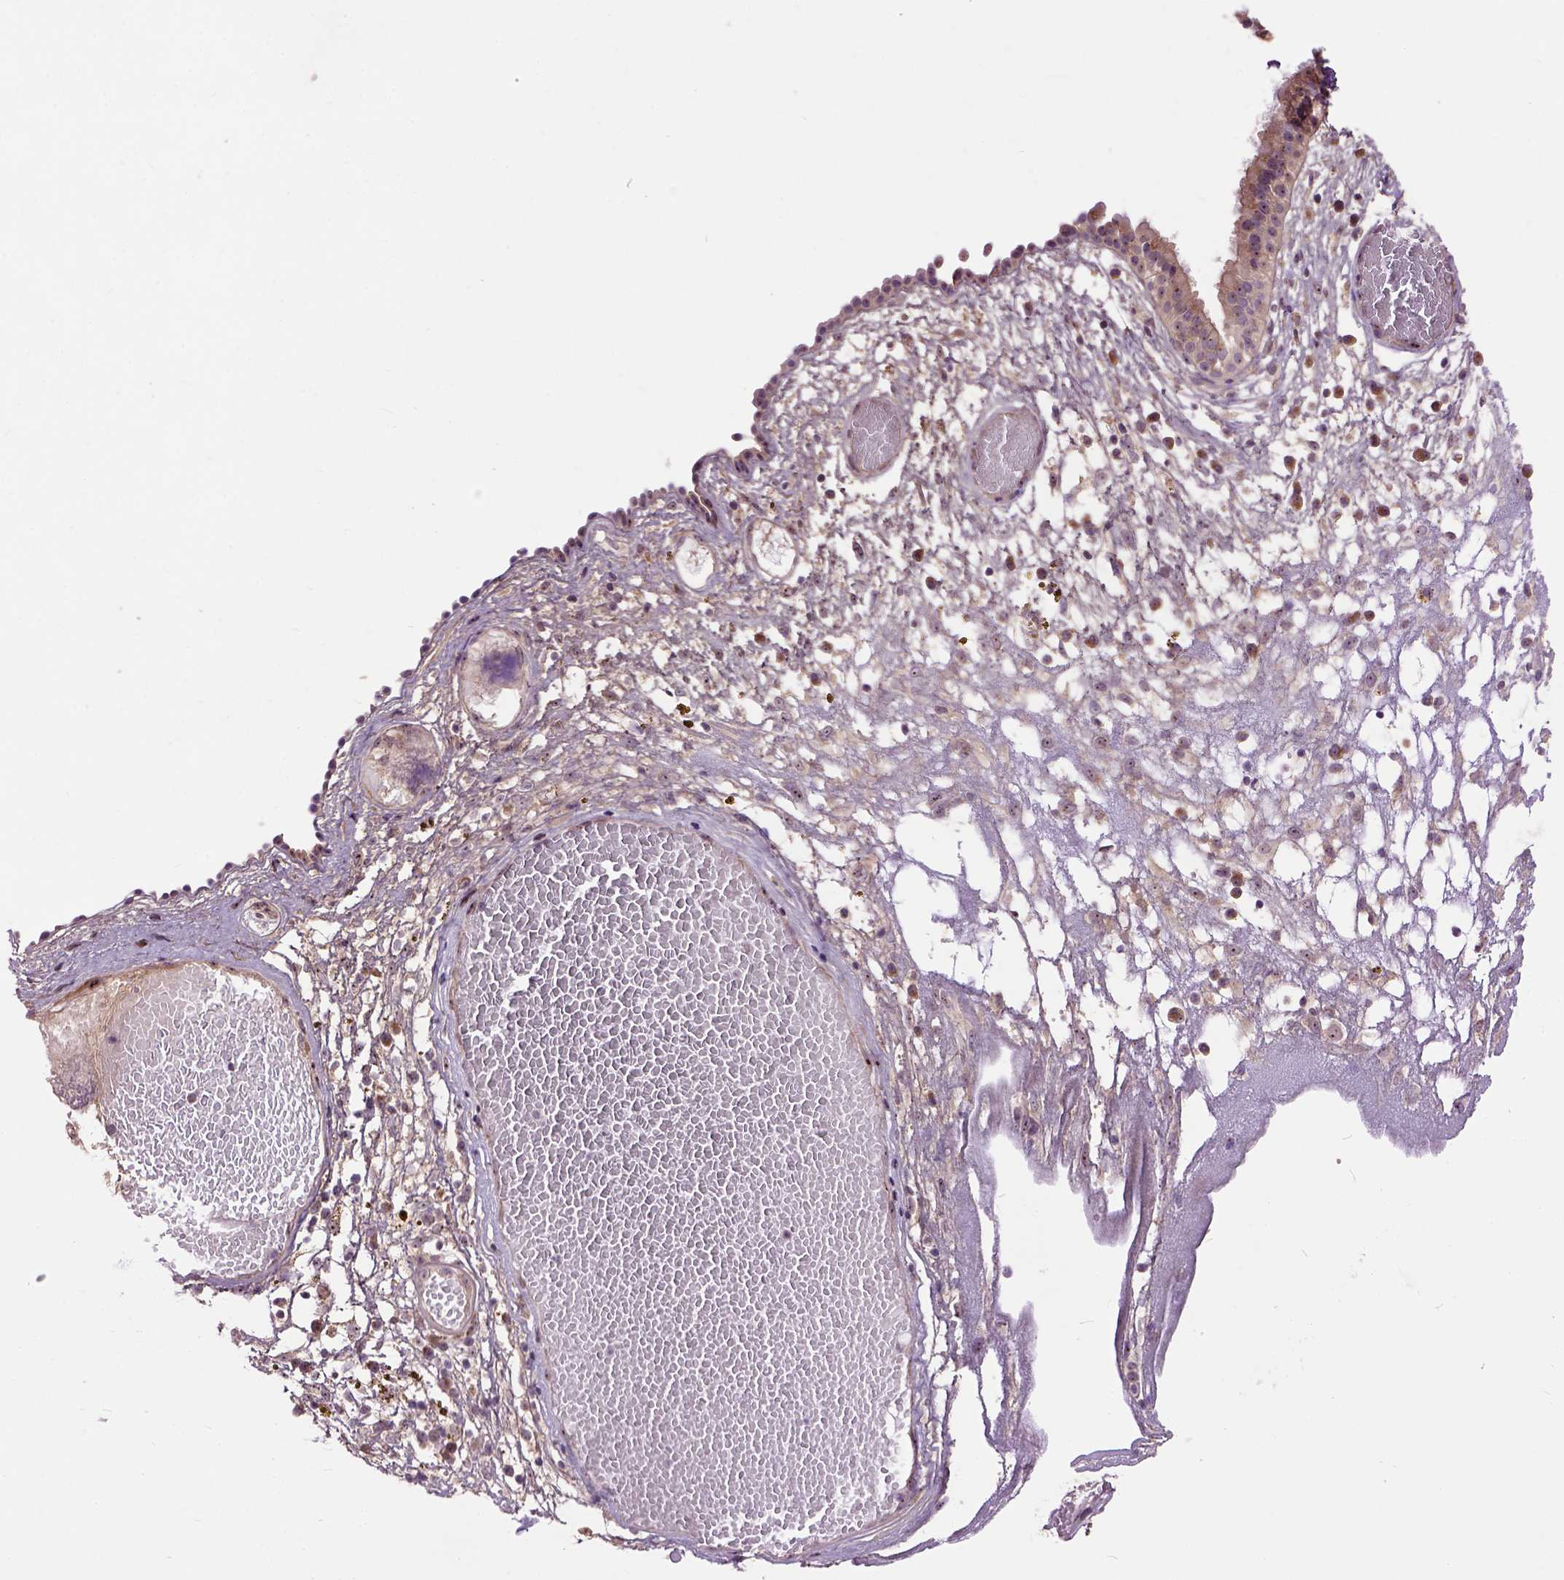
{"staining": {"intensity": "weak", "quantity": ">75%", "location": "cytoplasmic/membranous,nuclear"}, "tissue": "nasopharynx", "cell_type": "Respiratory epithelial cells", "image_type": "normal", "snomed": [{"axis": "morphology", "description": "Normal tissue, NOS"}, {"axis": "topography", "description": "Nasopharynx"}], "caption": "High-power microscopy captured an IHC micrograph of normal nasopharynx, revealing weak cytoplasmic/membranous,nuclear expression in approximately >75% of respiratory epithelial cells.", "gene": "MAPT", "patient": {"sex": "male", "age": 24}}